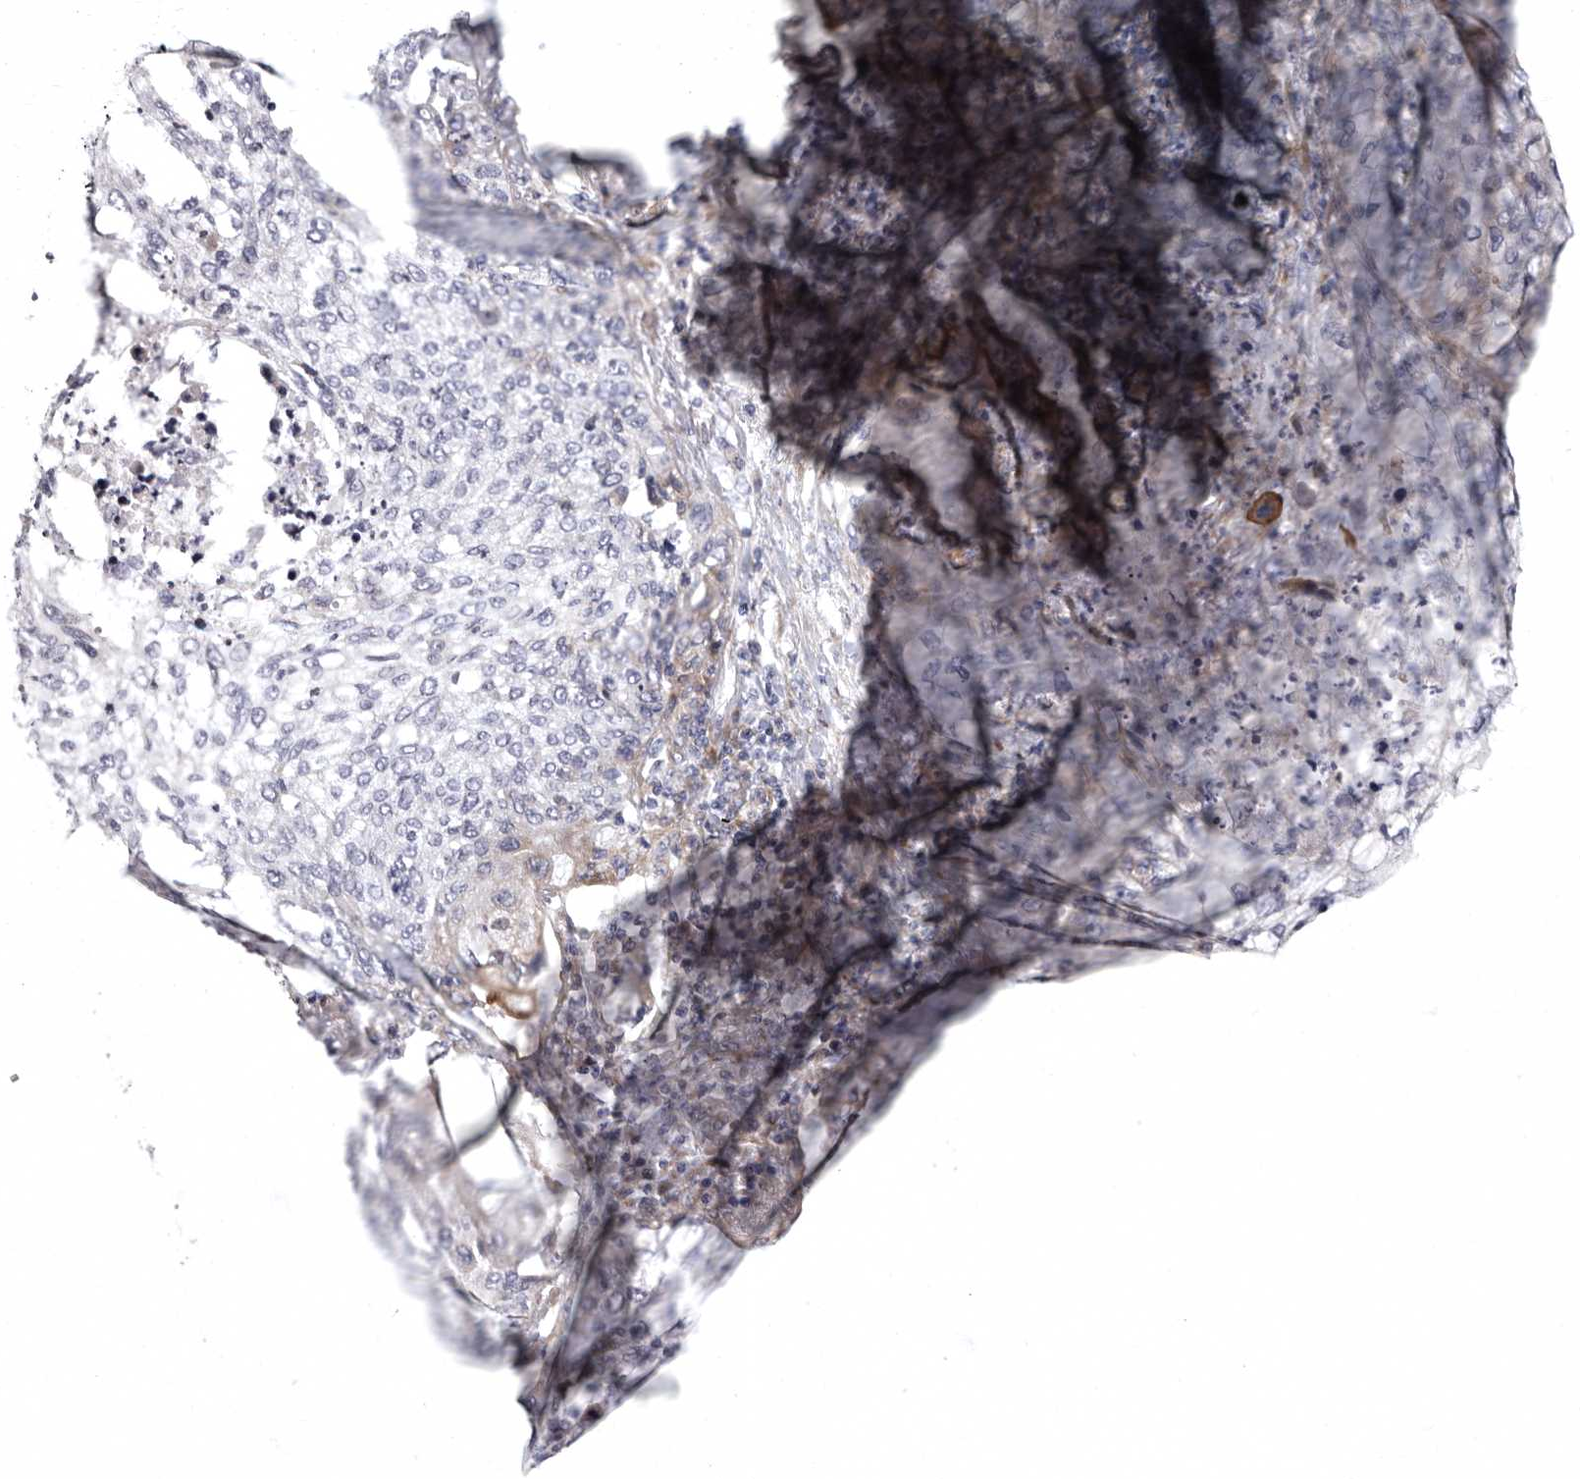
{"staining": {"intensity": "negative", "quantity": "none", "location": "none"}, "tissue": "lung cancer", "cell_type": "Tumor cells", "image_type": "cancer", "snomed": [{"axis": "morphology", "description": "Squamous cell carcinoma, NOS"}, {"axis": "topography", "description": "Lung"}], "caption": "Squamous cell carcinoma (lung) was stained to show a protein in brown. There is no significant expression in tumor cells.", "gene": "AIDA", "patient": {"sex": "female", "age": 63}}